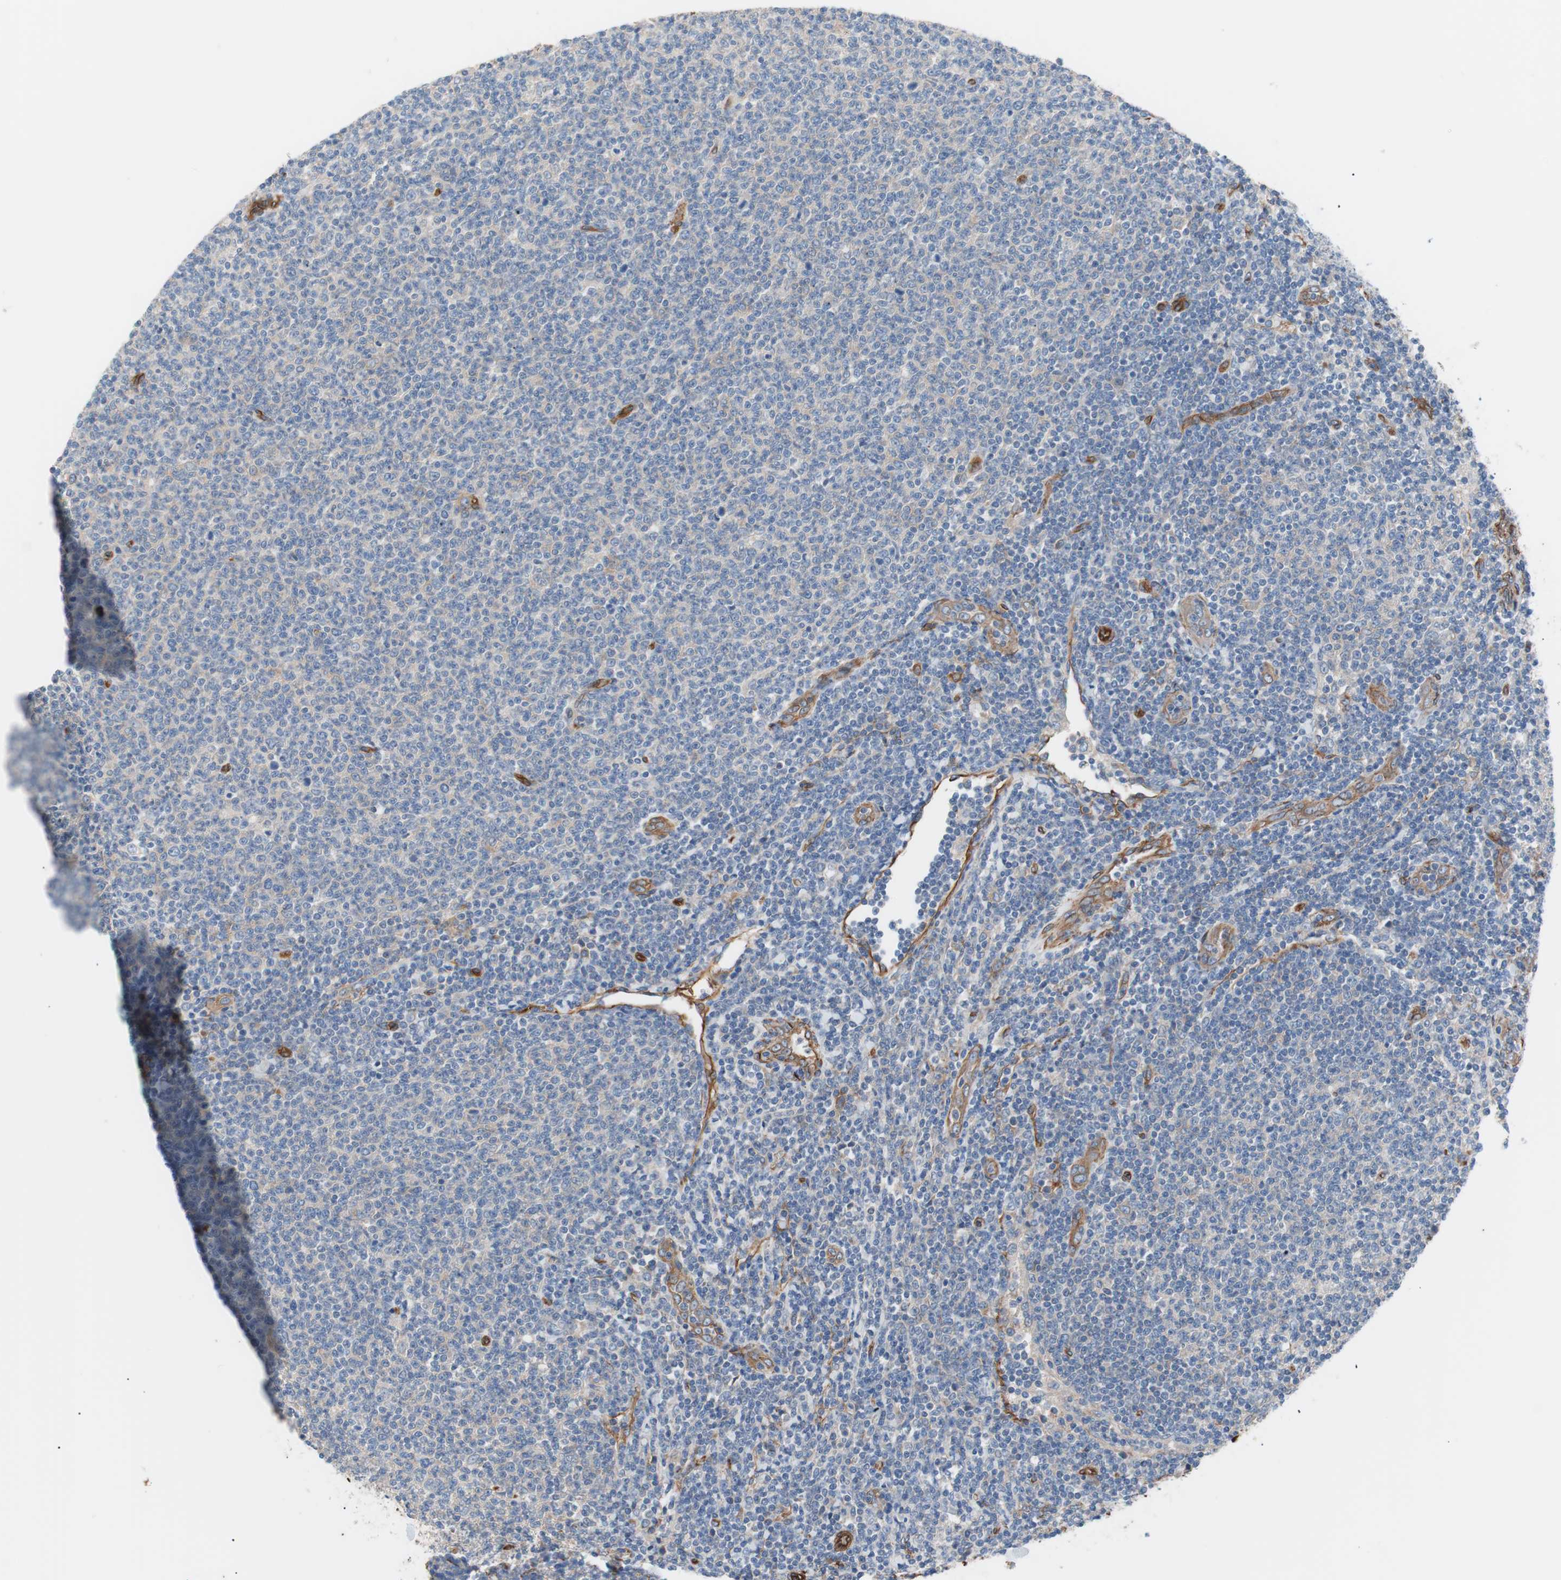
{"staining": {"intensity": "negative", "quantity": "none", "location": "none"}, "tissue": "lymphoma", "cell_type": "Tumor cells", "image_type": "cancer", "snomed": [{"axis": "morphology", "description": "Malignant lymphoma, non-Hodgkin's type, Low grade"}, {"axis": "topography", "description": "Lymph node"}], "caption": "Immunohistochemistry photomicrograph of lymphoma stained for a protein (brown), which demonstrates no positivity in tumor cells. Nuclei are stained in blue.", "gene": "SPINT1", "patient": {"sex": "male", "age": 66}}